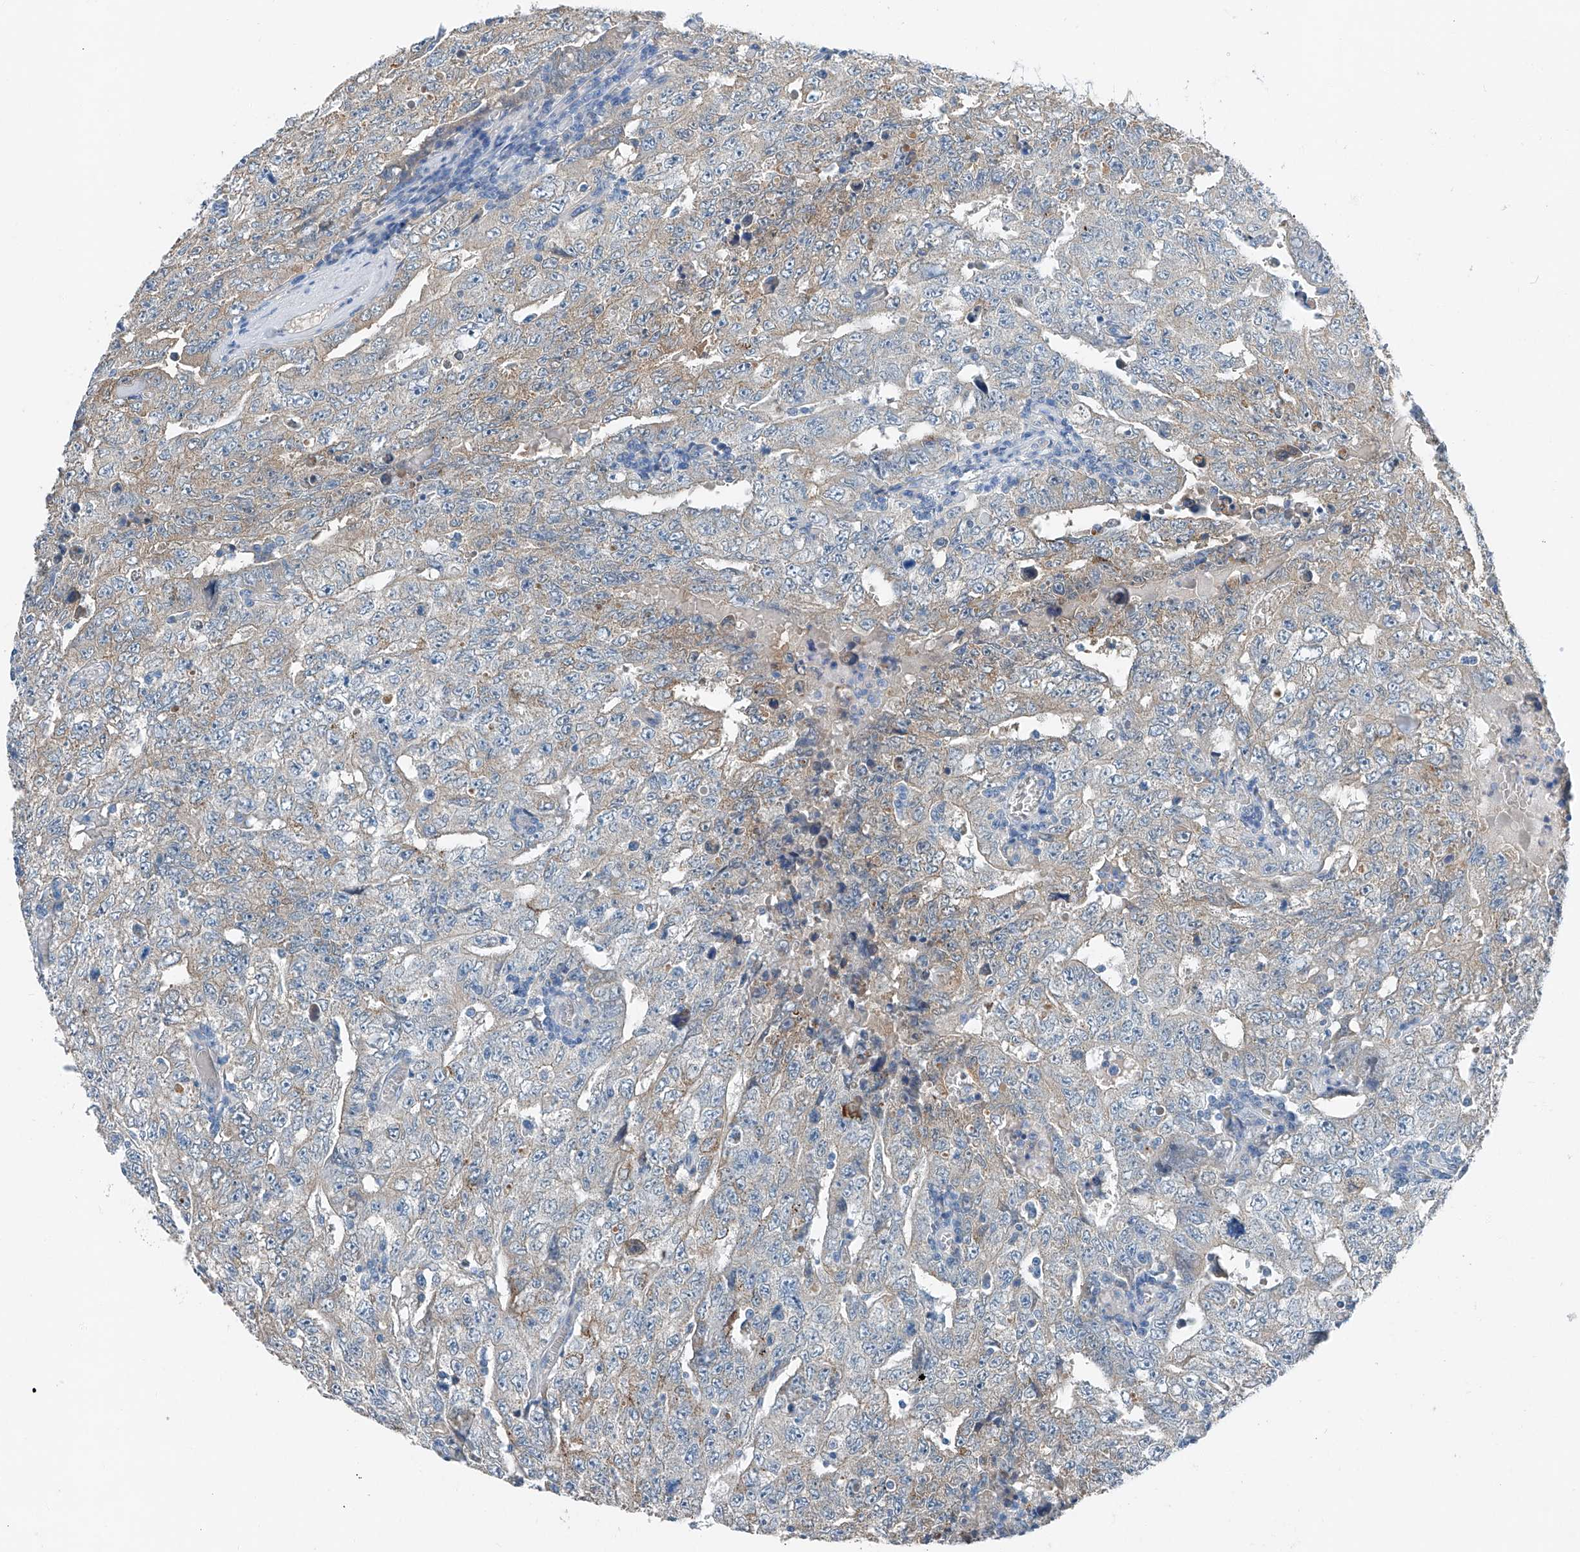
{"staining": {"intensity": "weak", "quantity": "<25%", "location": "cytoplasmic/membranous"}, "tissue": "testis cancer", "cell_type": "Tumor cells", "image_type": "cancer", "snomed": [{"axis": "morphology", "description": "Carcinoma, Embryonal, NOS"}, {"axis": "topography", "description": "Testis"}], "caption": "Immunohistochemistry (IHC) of testis cancer demonstrates no positivity in tumor cells.", "gene": "MDGA1", "patient": {"sex": "male", "age": 26}}